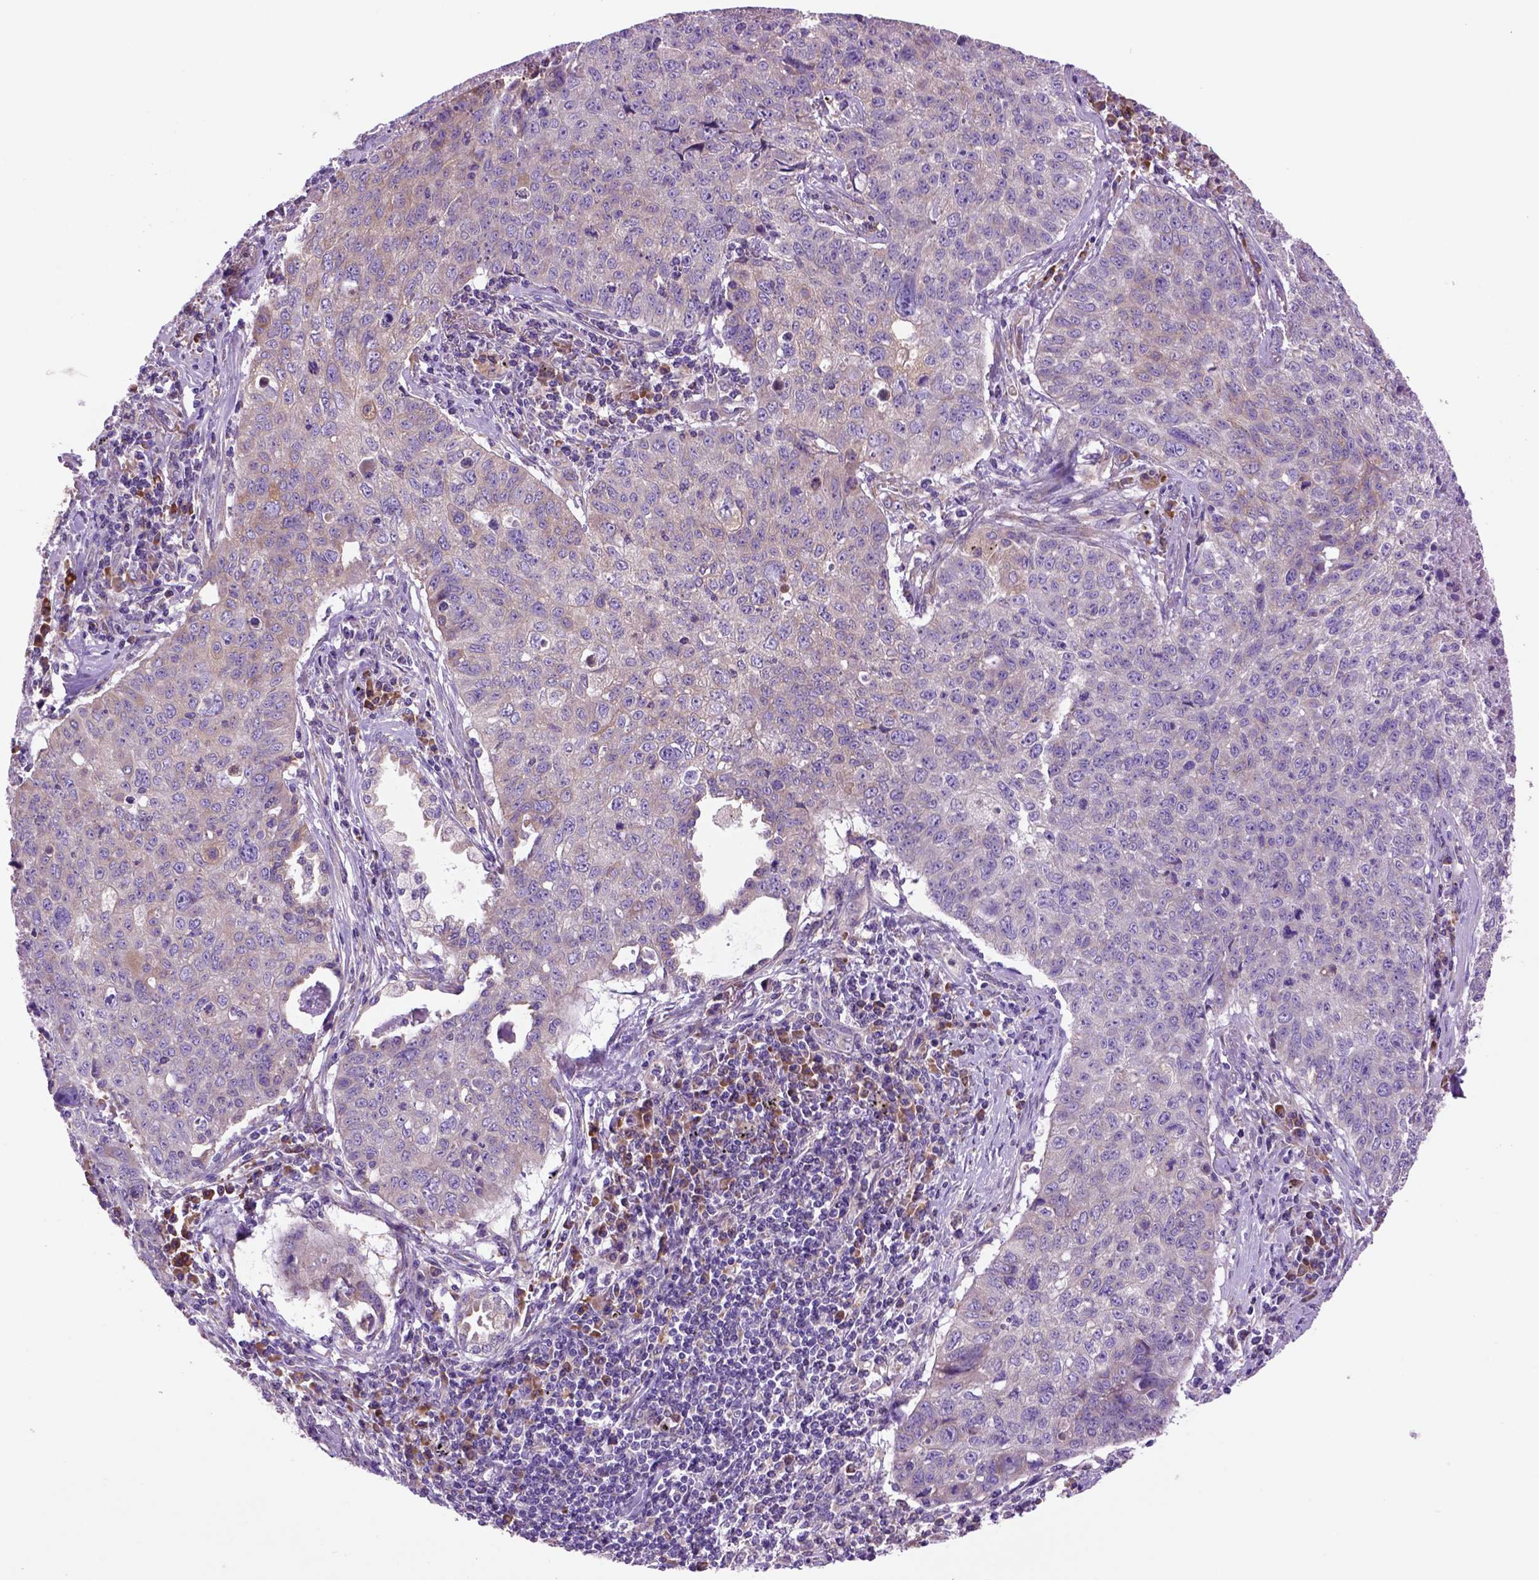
{"staining": {"intensity": "weak", "quantity": "<25%", "location": "cytoplasmic/membranous"}, "tissue": "lung cancer", "cell_type": "Tumor cells", "image_type": "cancer", "snomed": [{"axis": "morphology", "description": "Normal morphology"}, {"axis": "morphology", "description": "Aneuploidy"}, {"axis": "morphology", "description": "Squamous cell carcinoma, NOS"}, {"axis": "topography", "description": "Lymph node"}, {"axis": "topography", "description": "Lung"}], "caption": "DAB (3,3'-diaminobenzidine) immunohistochemical staining of human aneuploidy (lung) reveals no significant positivity in tumor cells.", "gene": "PIAS3", "patient": {"sex": "female", "age": 76}}